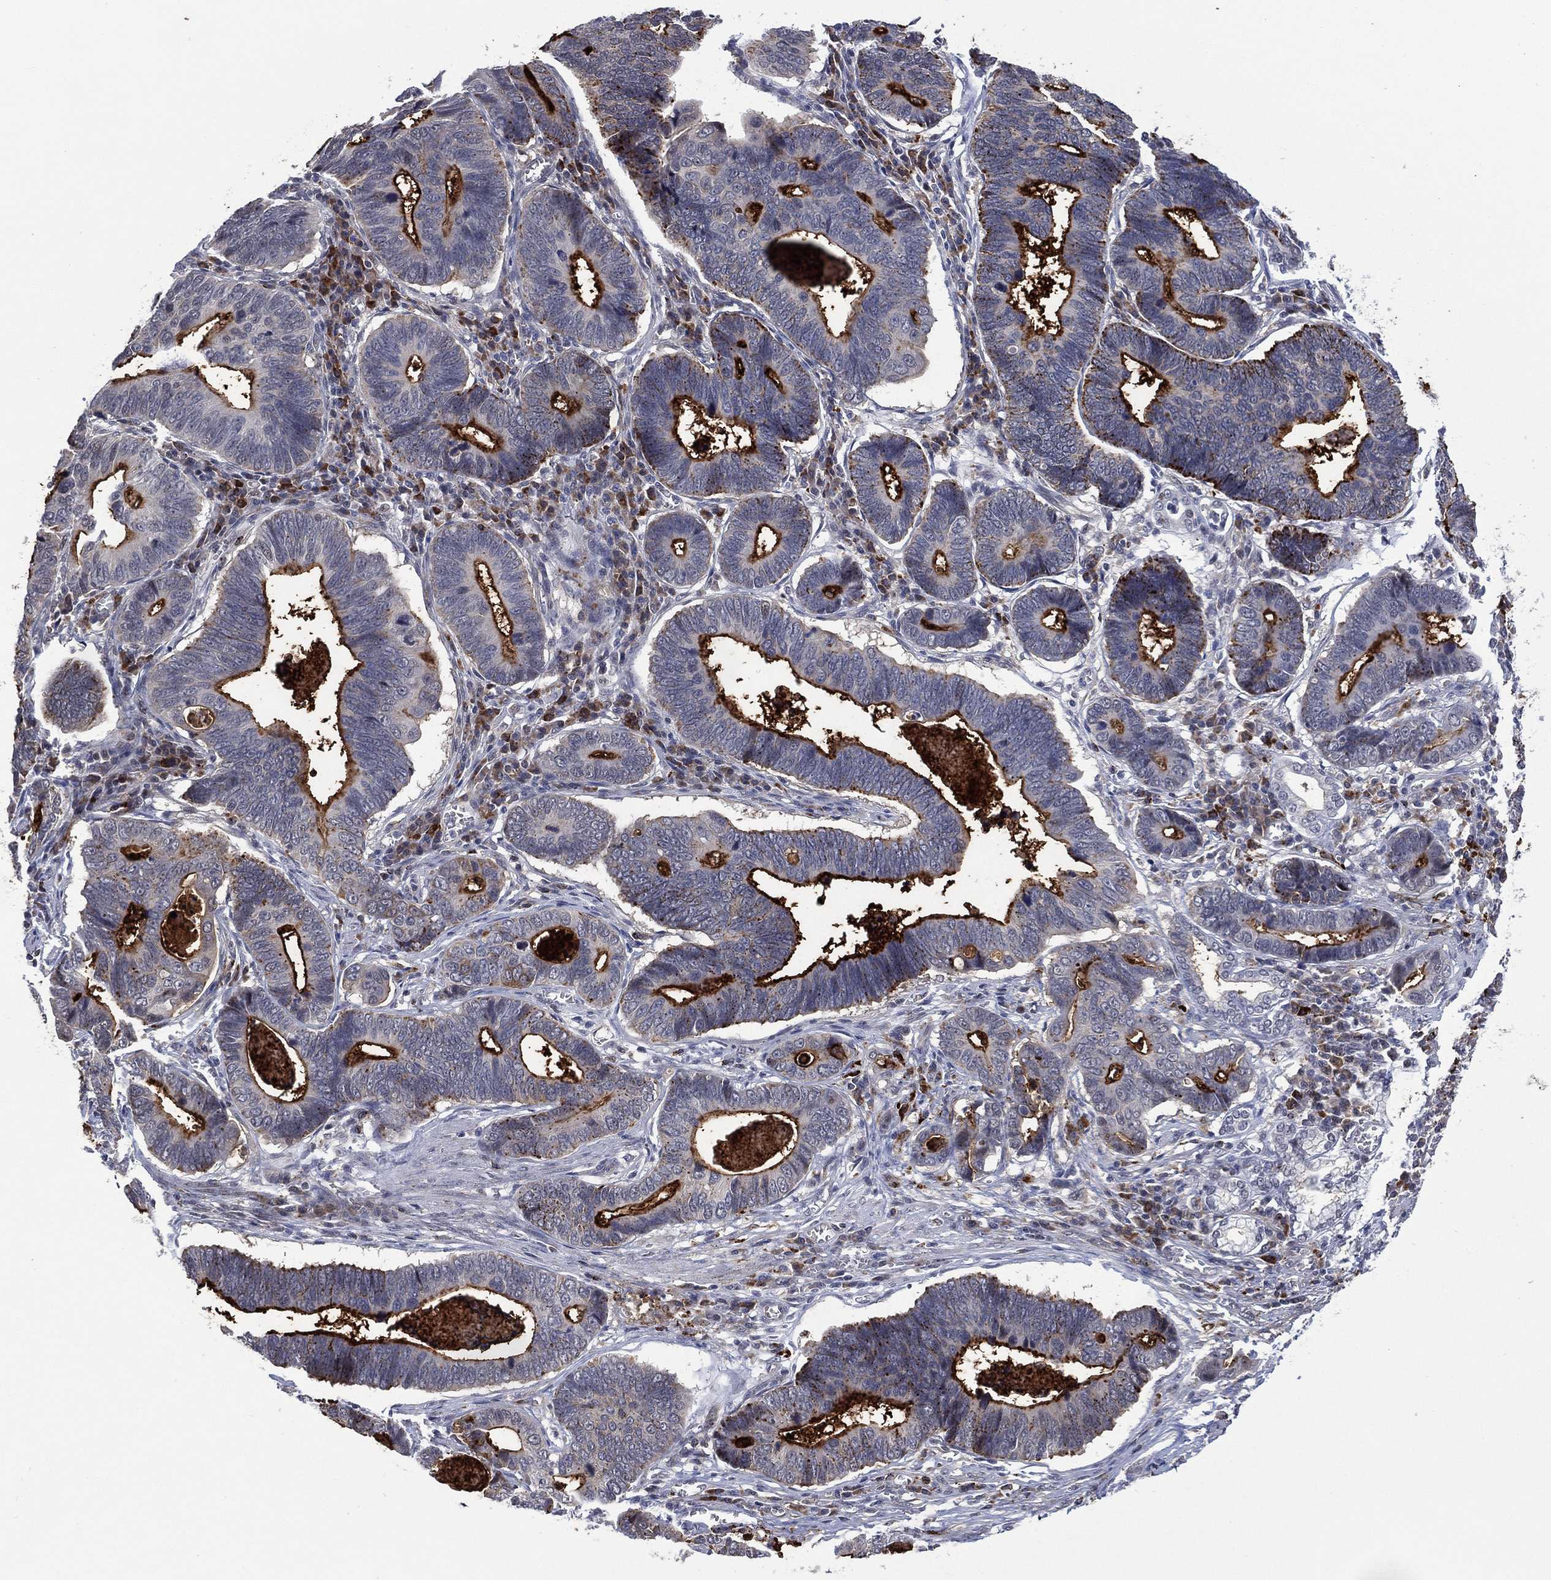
{"staining": {"intensity": "strong", "quantity": "25%-75%", "location": "cytoplasmic/membranous"}, "tissue": "stomach cancer", "cell_type": "Tumor cells", "image_type": "cancer", "snomed": [{"axis": "morphology", "description": "Adenocarcinoma, NOS"}, {"axis": "topography", "description": "Stomach"}], "caption": "This is a photomicrograph of immunohistochemistry staining of stomach adenocarcinoma, which shows strong staining in the cytoplasmic/membranous of tumor cells.", "gene": "DPP4", "patient": {"sex": "male", "age": 84}}